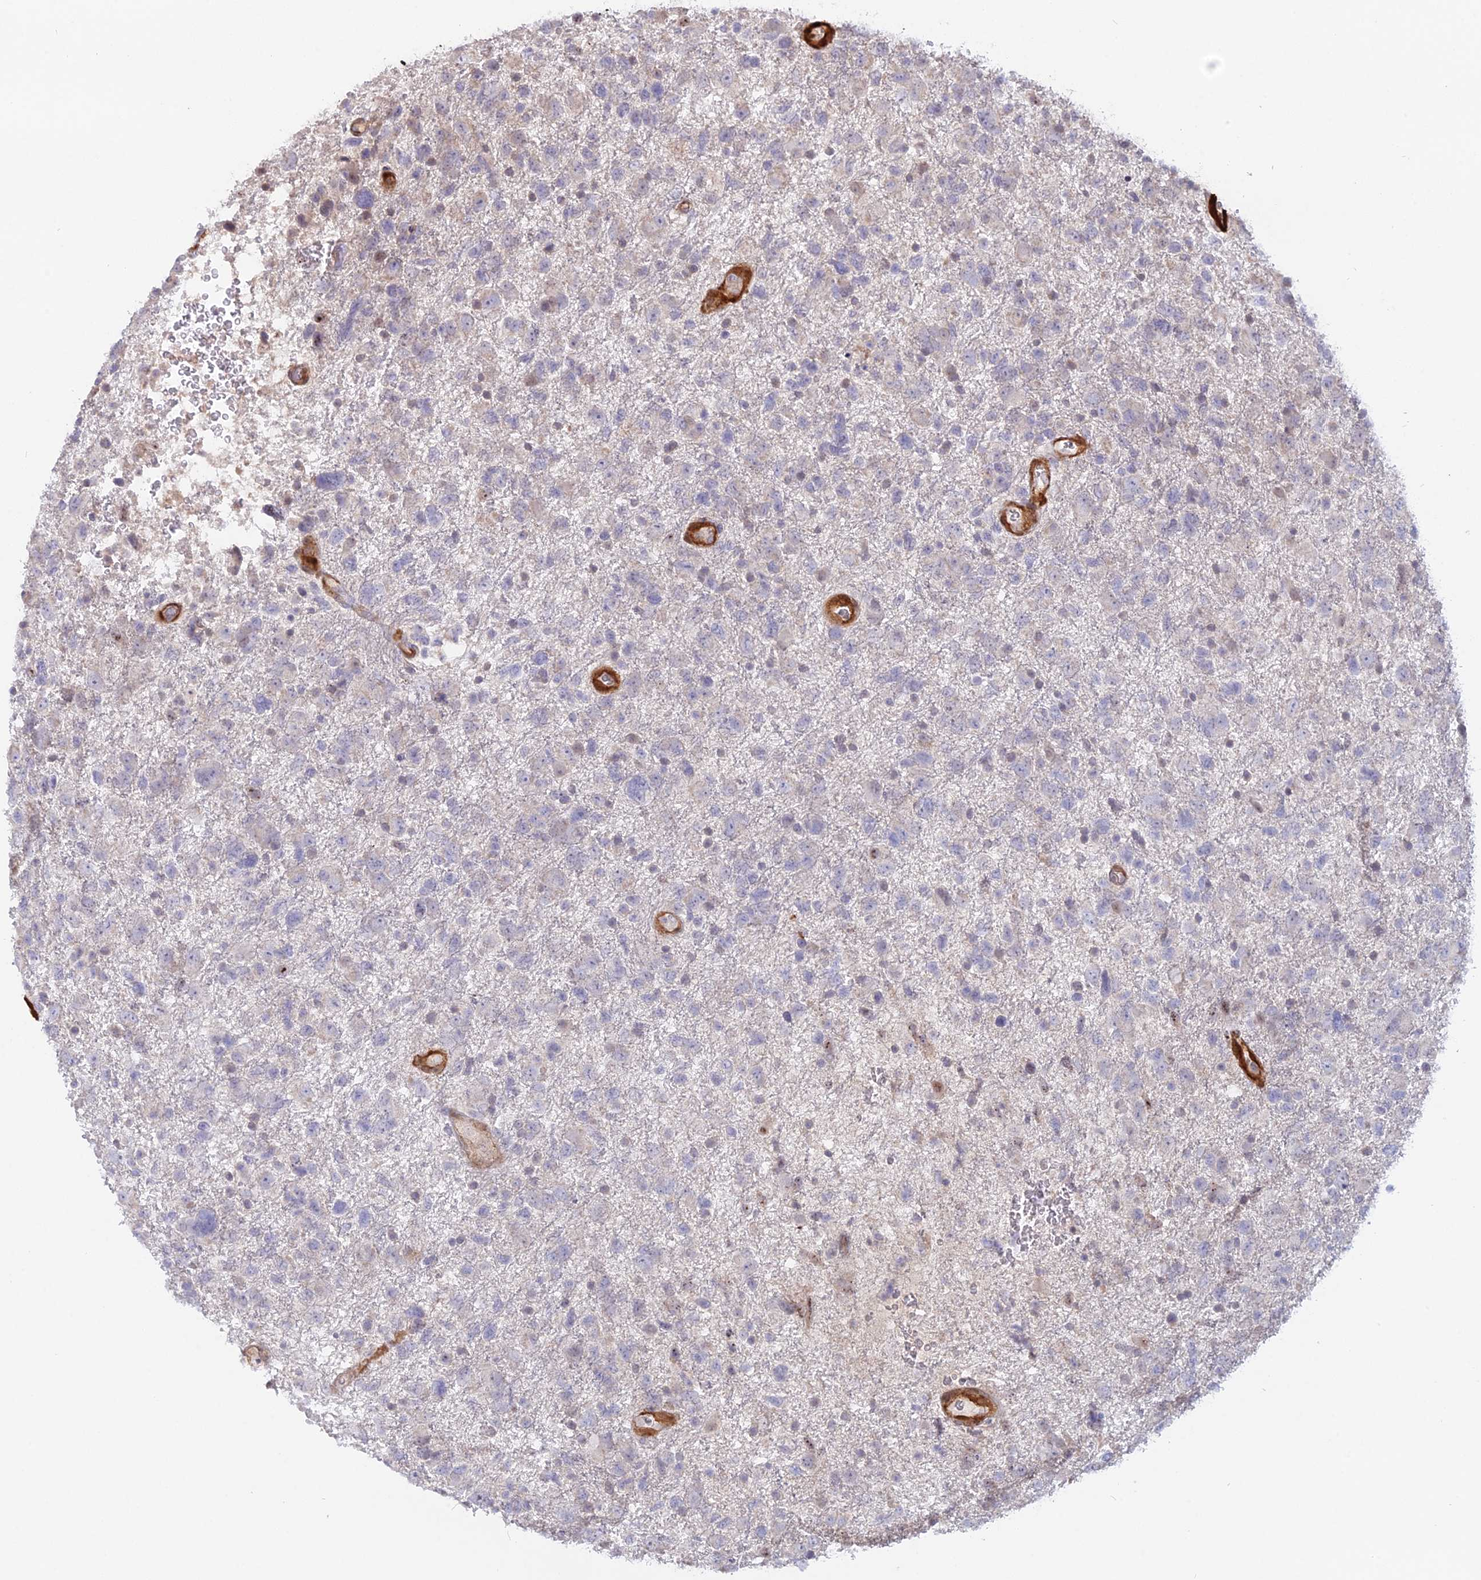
{"staining": {"intensity": "negative", "quantity": "none", "location": "none"}, "tissue": "glioma", "cell_type": "Tumor cells", "image_type": "cancer", "snomed": [{"axis": "morphology", "description": "Glioma, malignant, High grade"}, {"axis": "topography", "description": "Brain"}], "caption": "This is a micrograph of immunohistochemistry (IHC) staining of glioma, which shows no positivity in tumor cells.", "gene": "CCDC154", "patient": {"sex": "male", "age": 61}}